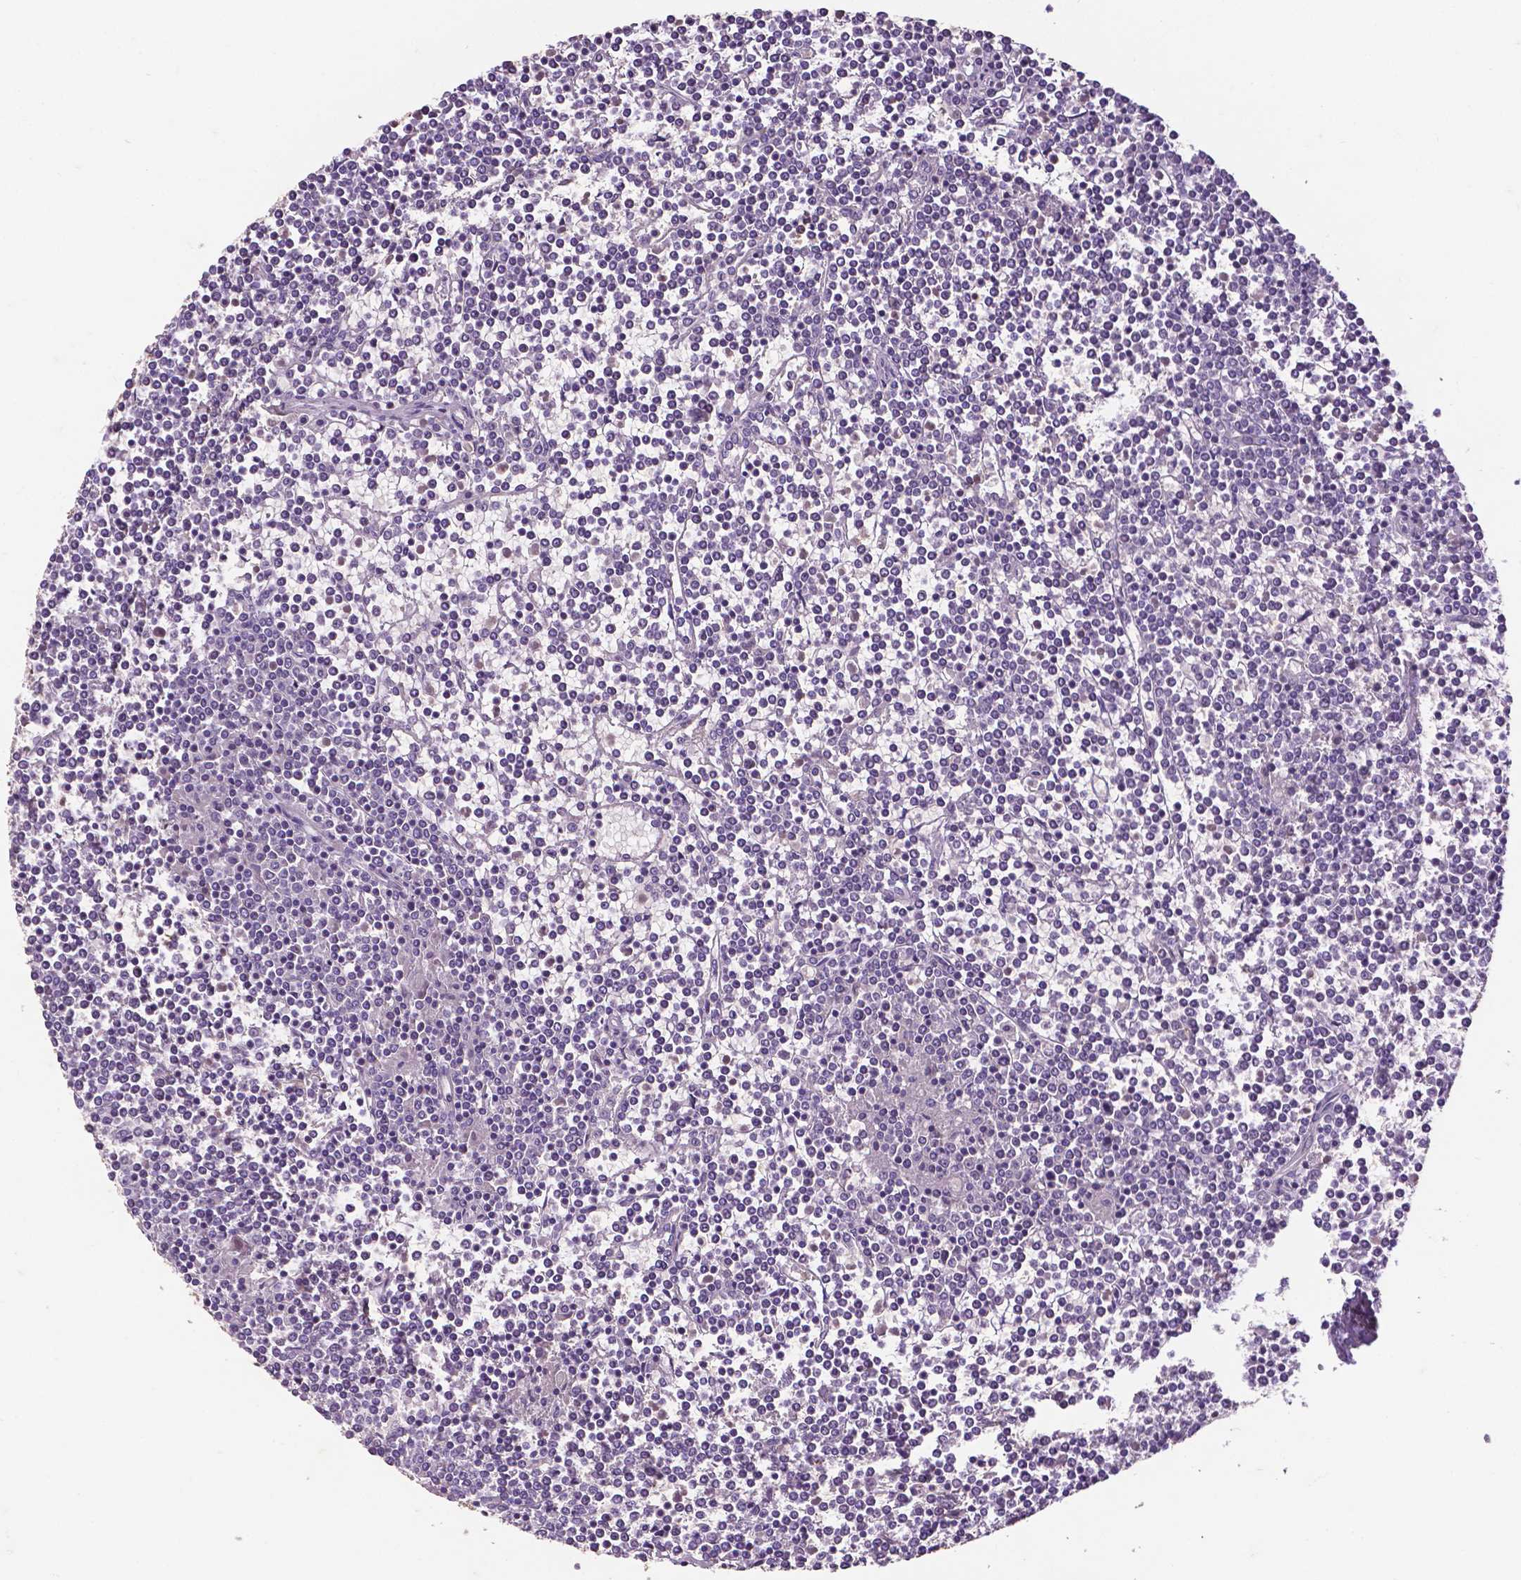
{"staining": {"intensity": "negative", "quantity": "none", "location": "none"}, "tissue": "lymphoma", "cell_type": "Tumor cells", "image_type": "cancer", "snomed": [{"axis": "morphology", "description": "Malignant lymphoma, non-Hodgkin's type, Low grade"}, {"axis": "topography", "description": "Spleen"}], "caption": "Tumor cells are negative for brown protein staining in malignant lymphoma, non-Hodgkin's type (low-grade).", "gene": "PSAT1", "patient": {"sex": "female", "age": 19}}